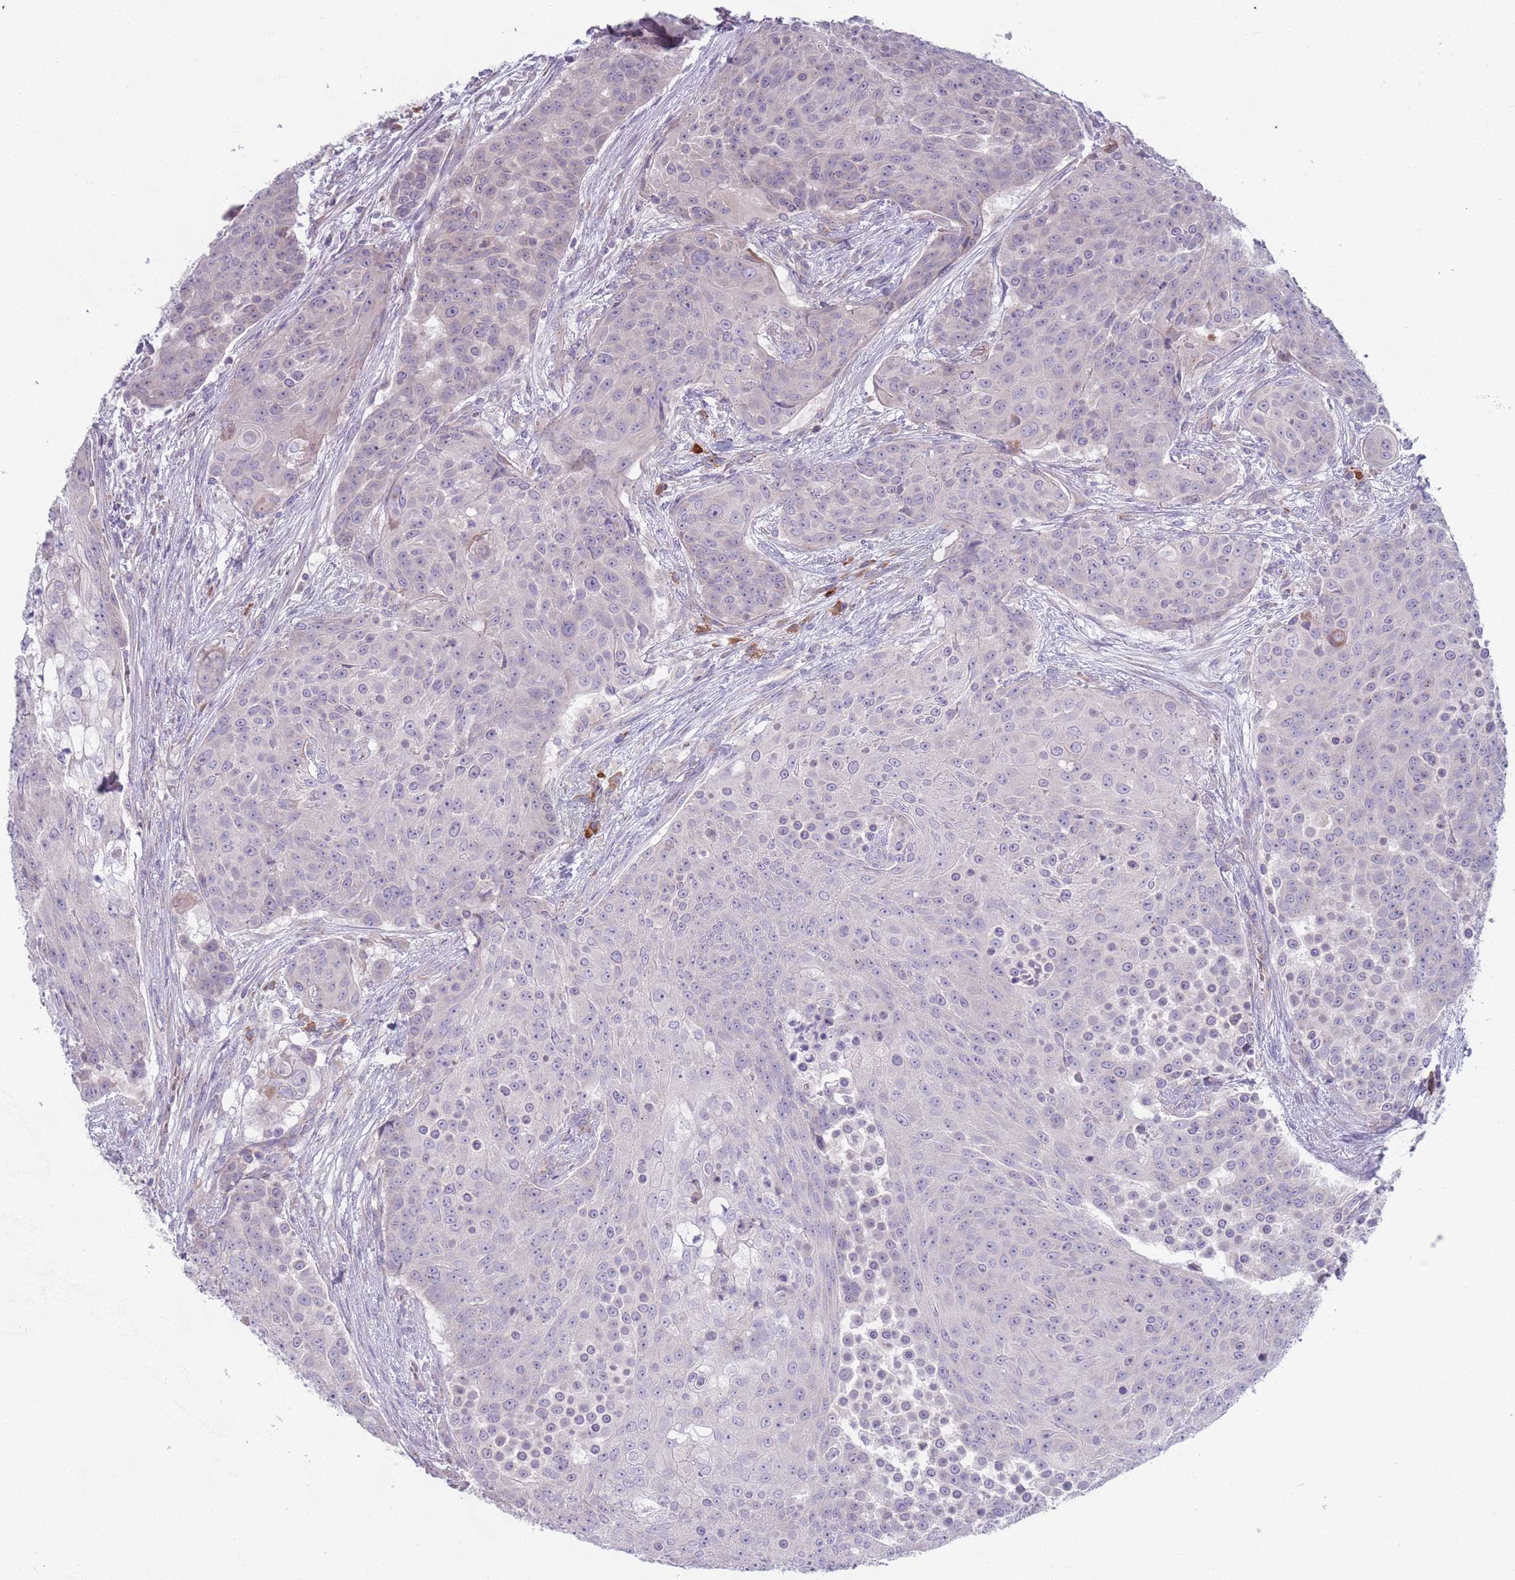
{"staining": {"intensity": "negative", "quantity": "none", "location": "none"}, "tissue": "urothelial cancer", "cell_type": "Tumor cells", "image_type": "cancer", "snomed": [{"axis": "morphology", "description": "Urothelial carcinoma, High grade"}, {"axis": "topography", "description": "Urinary bladder"}], "caption": "A high-resolution photomicrograph shows immunohistochemistry staining of urothelial cancer, which demonstrates no significant staining in tumor cells.", "gene": "LTB", "patient": {"sex": "female", "age": 63}}